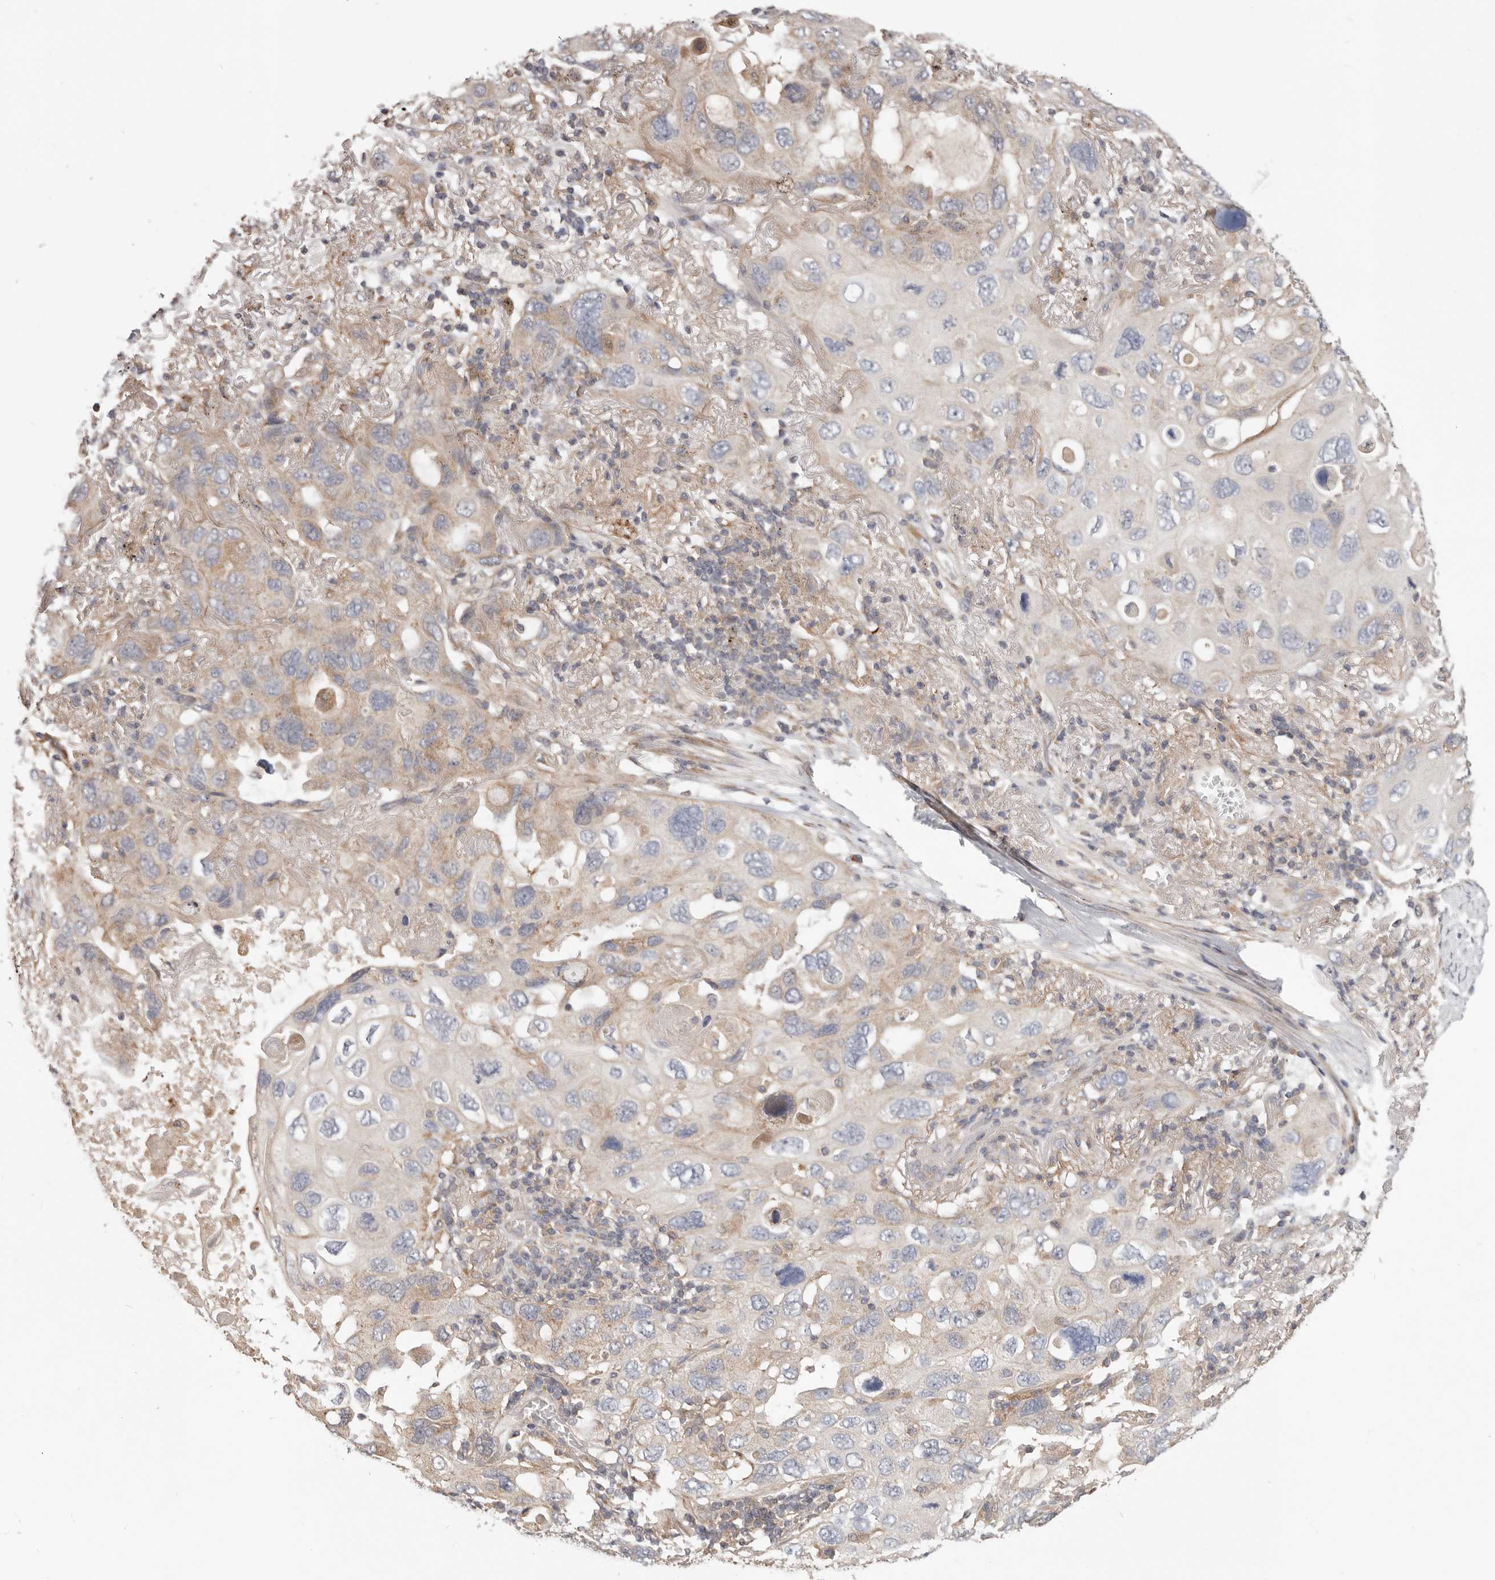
{"staining": {"intensity": "weak", "quantity": "<25%", "location": "cytoplasmic/membranous"}, "tissue": "lung cancer", "cell_type": "Tumor cells", "image_type": "cancer", "snomed": [{"axis": "morphology", "description": "Squamous cell carcinoma, NOS"}, {"axis": "topography", "description": "Lung"}], "caption": "This is an IHC photomicrograph of squamous cell carcinoma (lung). There is no positivity in tumor cells.", "gene": "LRP6", "patient": {"sex": "female", "age": 73}}